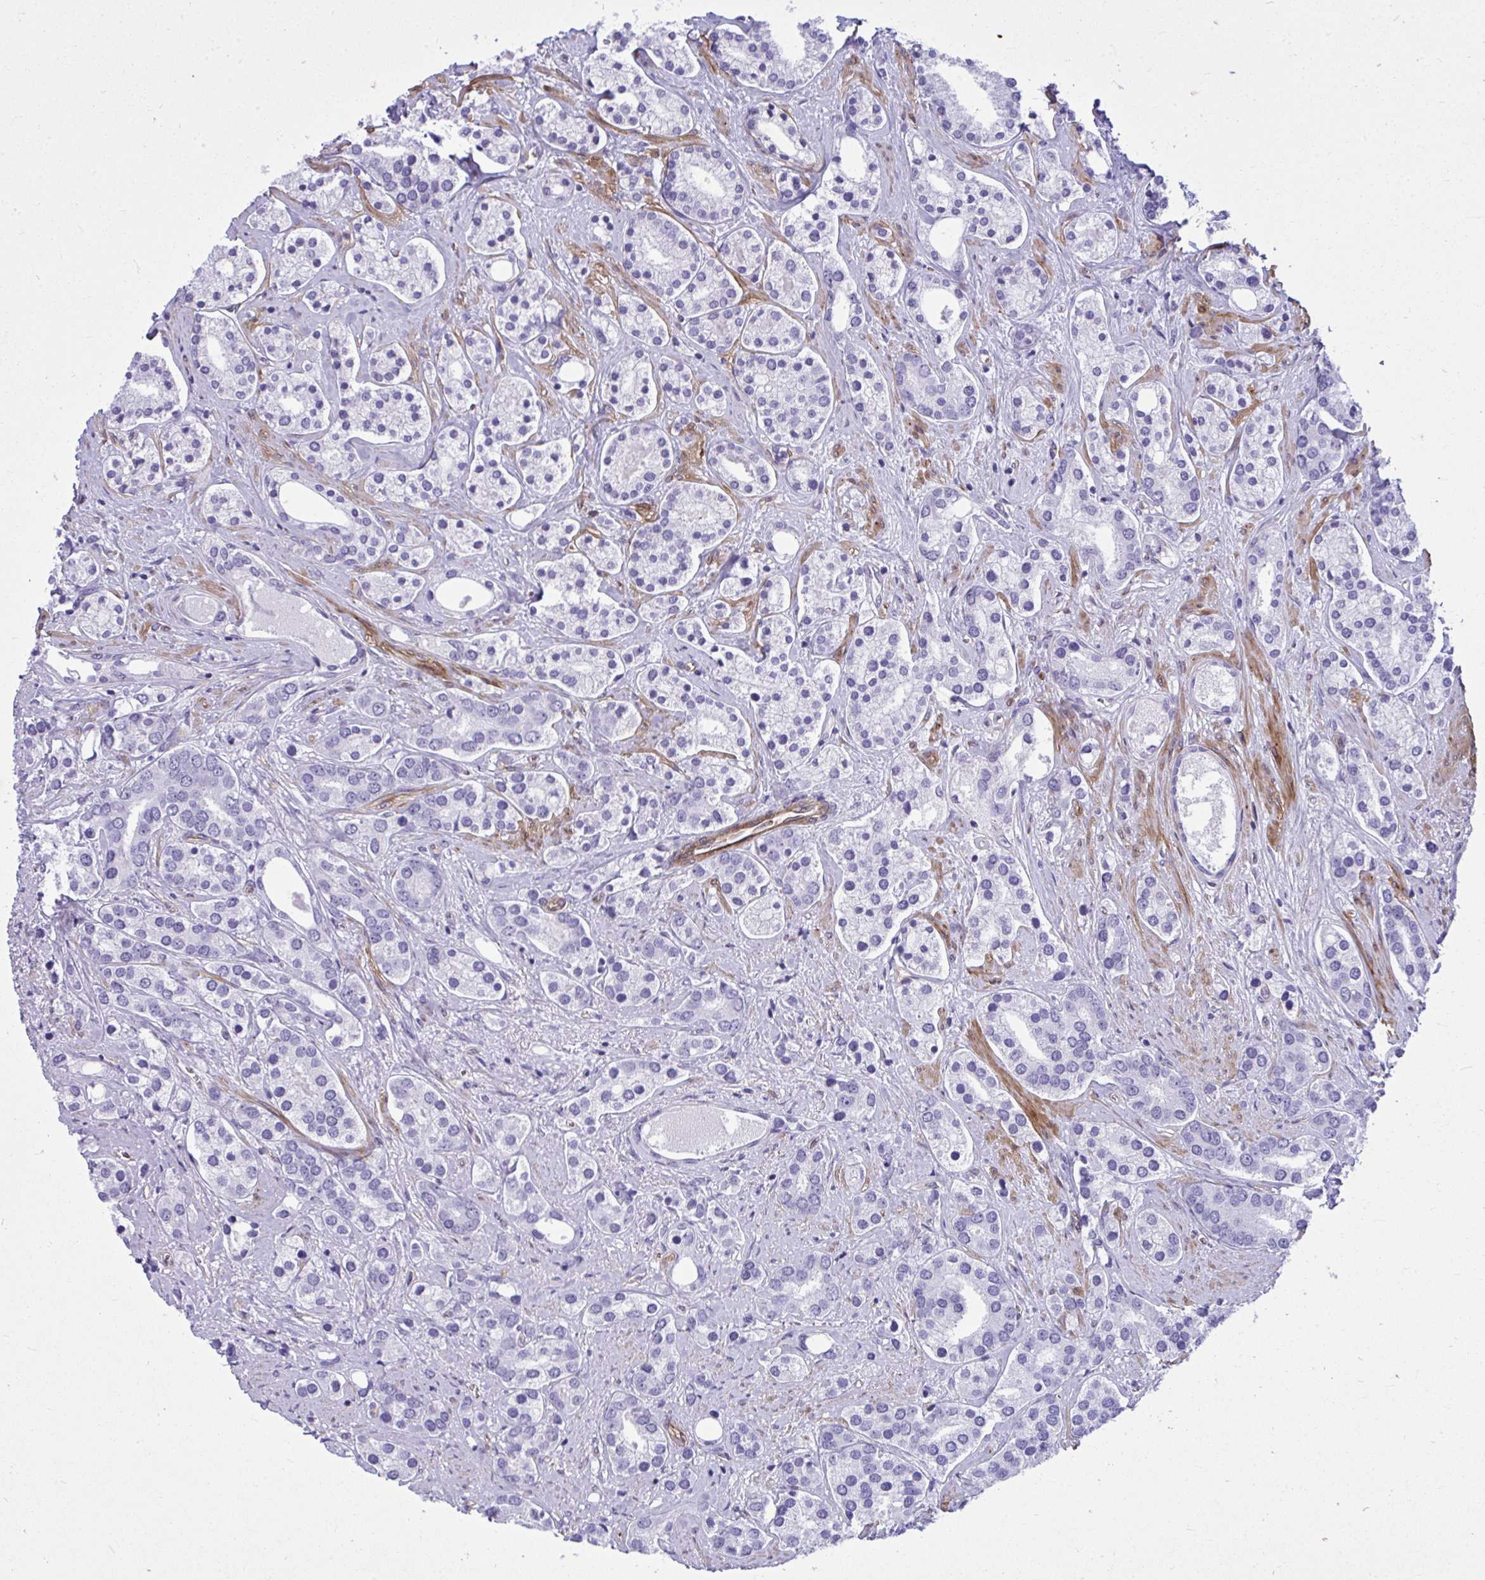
{"staining": {"intensity": "negative", "quantity": "none", "location": "none"}, "tissue": "prostate cancer", "cell_type": "Tumor cells", "image_type": "cancer", "snomed": [{"axis": "morphology", "description": "Adenocarcinoma, High grade"}, {"axis": "topography", "description": "Prostate"}], "caption": "This photomicrograph is of prostate cancer (adenocarcinoma (high-grade)) stained with immunohistochemistry (IHC) to label a protein in brown with the nuclei are counter-stained blue. There is no expression in tumor cells.", "gene": "LIMS2", "patient": {"sex": "male", "age": 58}}